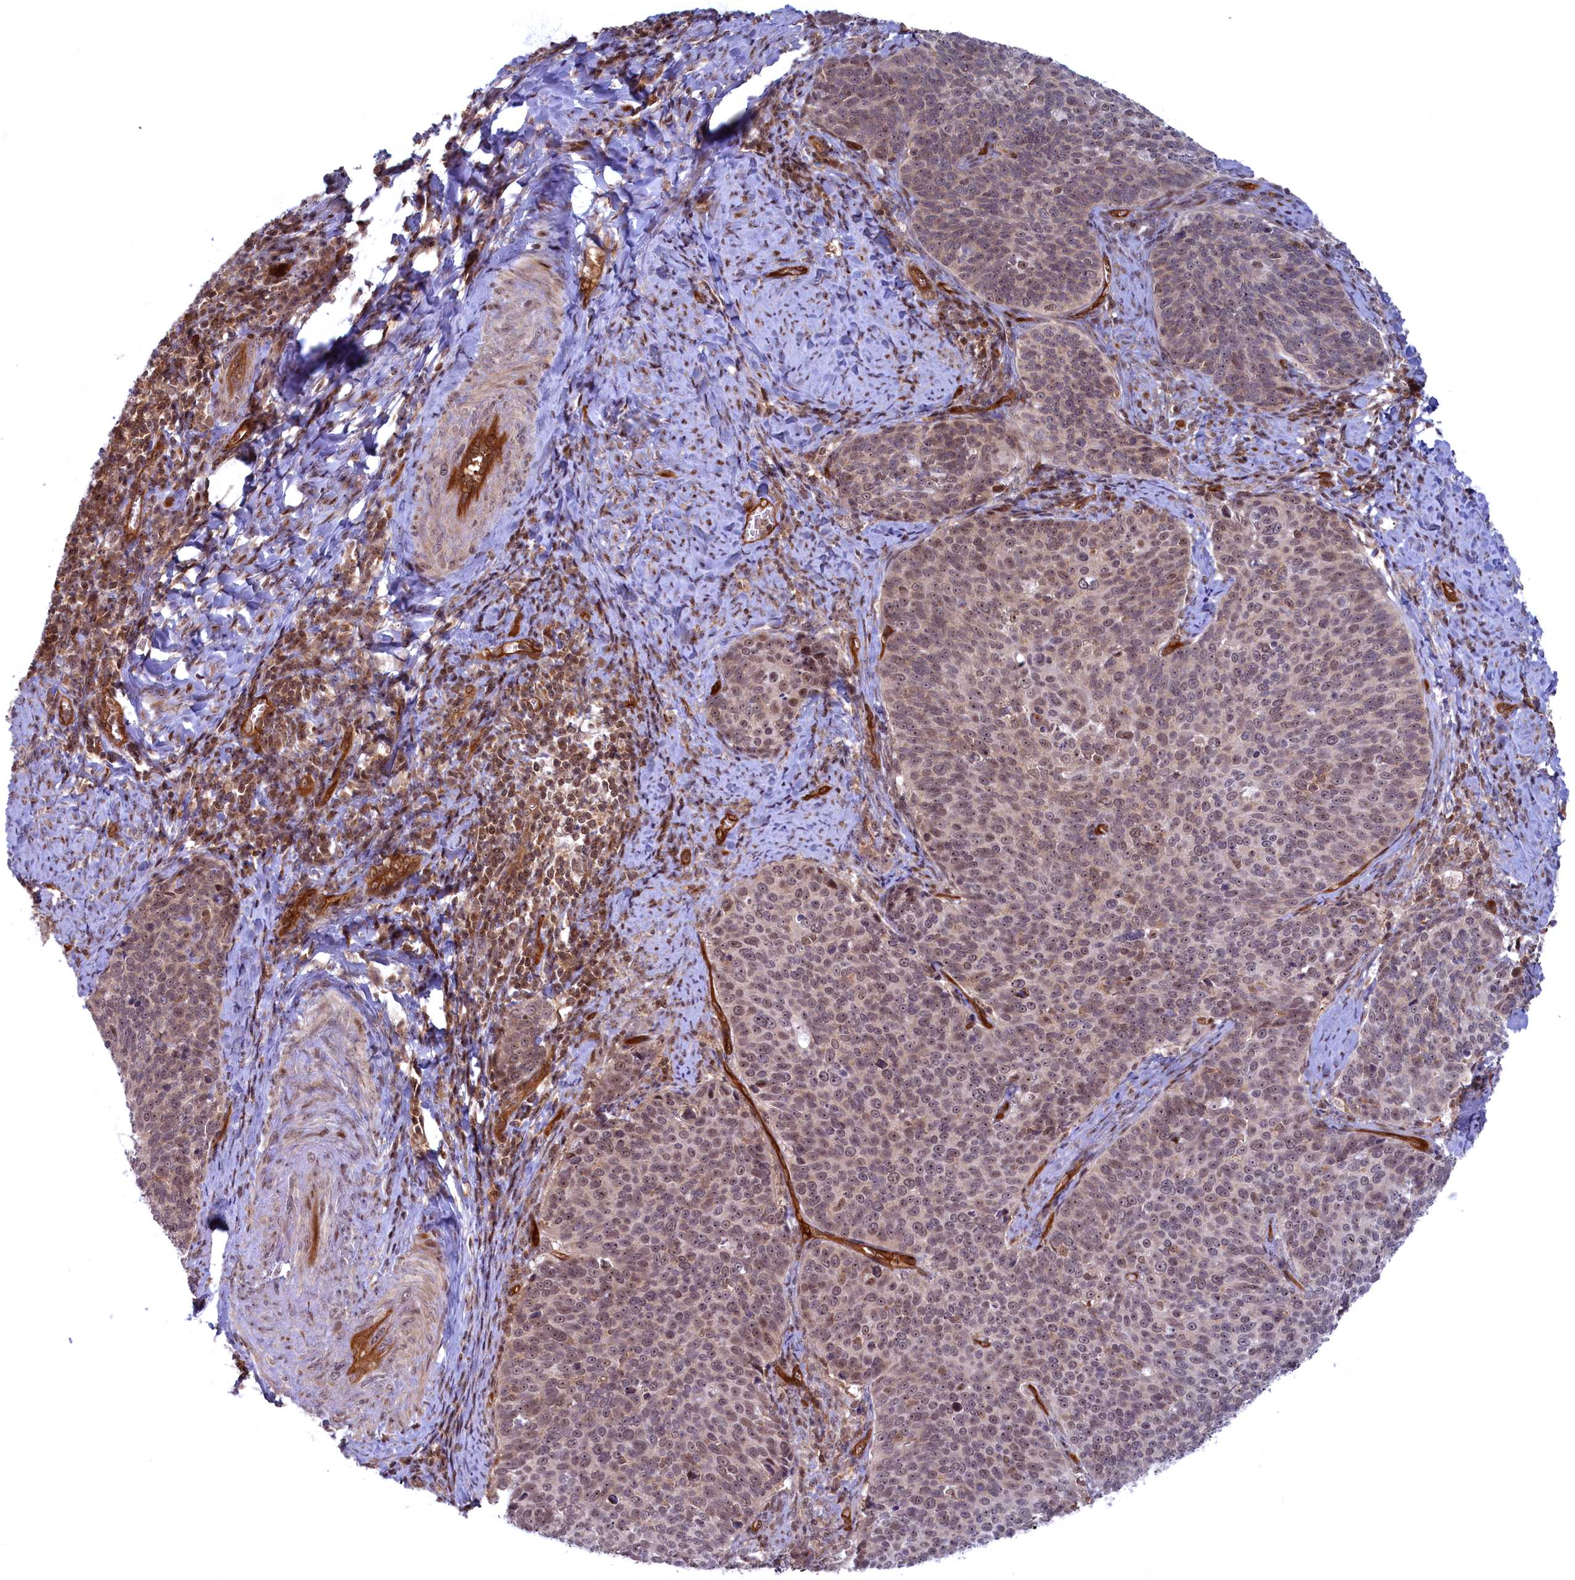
{"staining": {"intensity": "moderate", "quantity": ">75%", "location": "nuclear"}, "tissue": "cervical cancer", "cell_type": "Tumor cells", "image_type": "cancer", "snomed": [{"axis": "morphology", "description": "Normal tissue, NOS"}, {"axis": "morphology", "description": "Squamous cell carcinoma, NOS"}, {"axis": "topography", "description": "Cervix"}], "caption": "Cervical squamous cell carcinoma stained with DAB (3,3'-diaminobenzidine) immunohistochemistry (IHC) demonstrates medium levels of moderate nuclear staining in about >75% of tumor cells. (DAB (3,3'-diaminobenzidine) IHC with brightfield microscopy, high magnification).", "gene": "SNRK", "patient": {"sex": "female", "age": 39}}